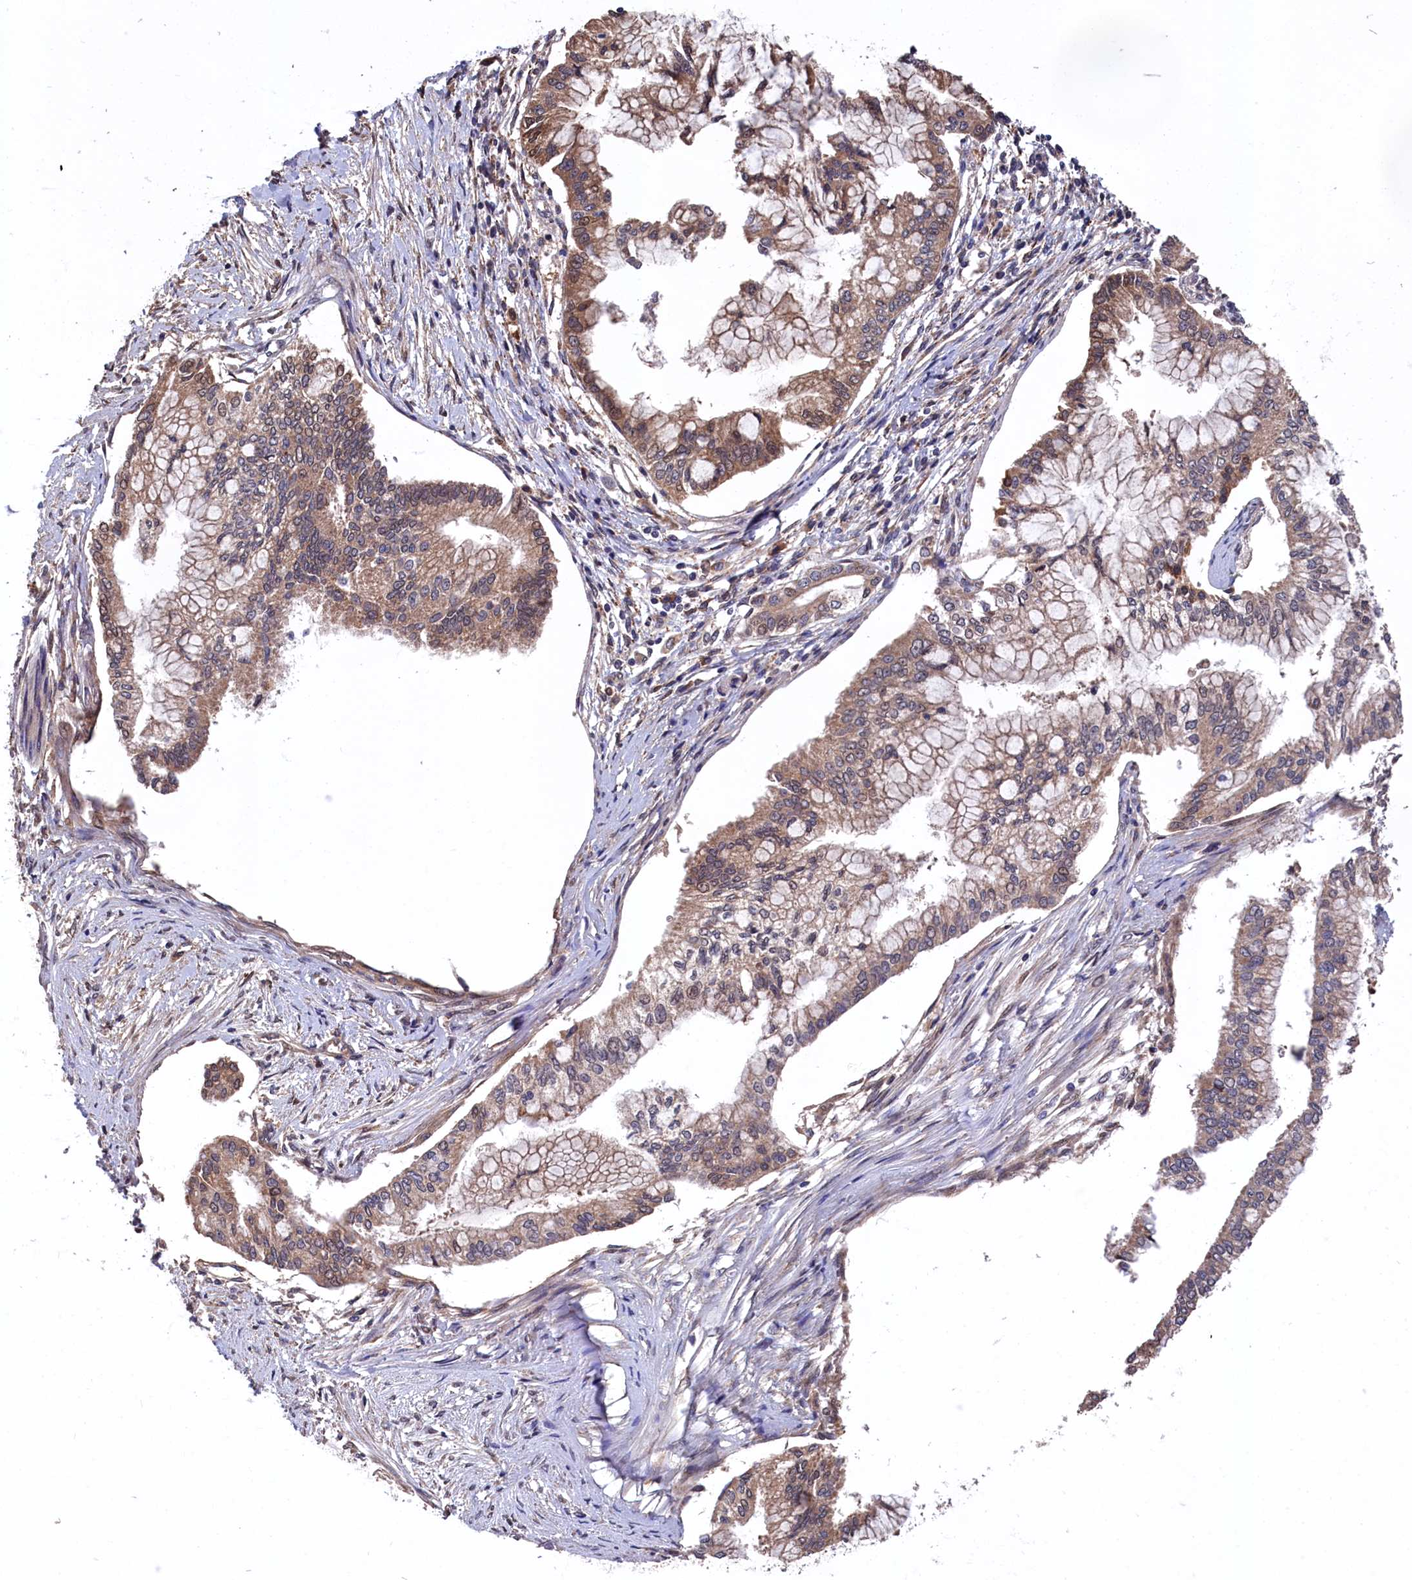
{"staining": {"intensity": "weak", "quantity": ">75%", "location": "cytoplasmic/membranous"}, "tissue": "pancreatic cancer", "cell_type": "Tumor cells", "image_type": "cancer", "snomed": [{"axis": "morphology", "description": "Adenocarcinoma, NOS"}, {"axis": "topography", "description": "Pancreas"}], "caption": "Immunohistochemical staining of human adenocarcinoma (pancreatic) displays low levels of weak cytoplasmic/membranous protein expression in about >75% of tumor cells.", "gene": "SLC12A4", "patient": {"sex": "male", "age": 58}}